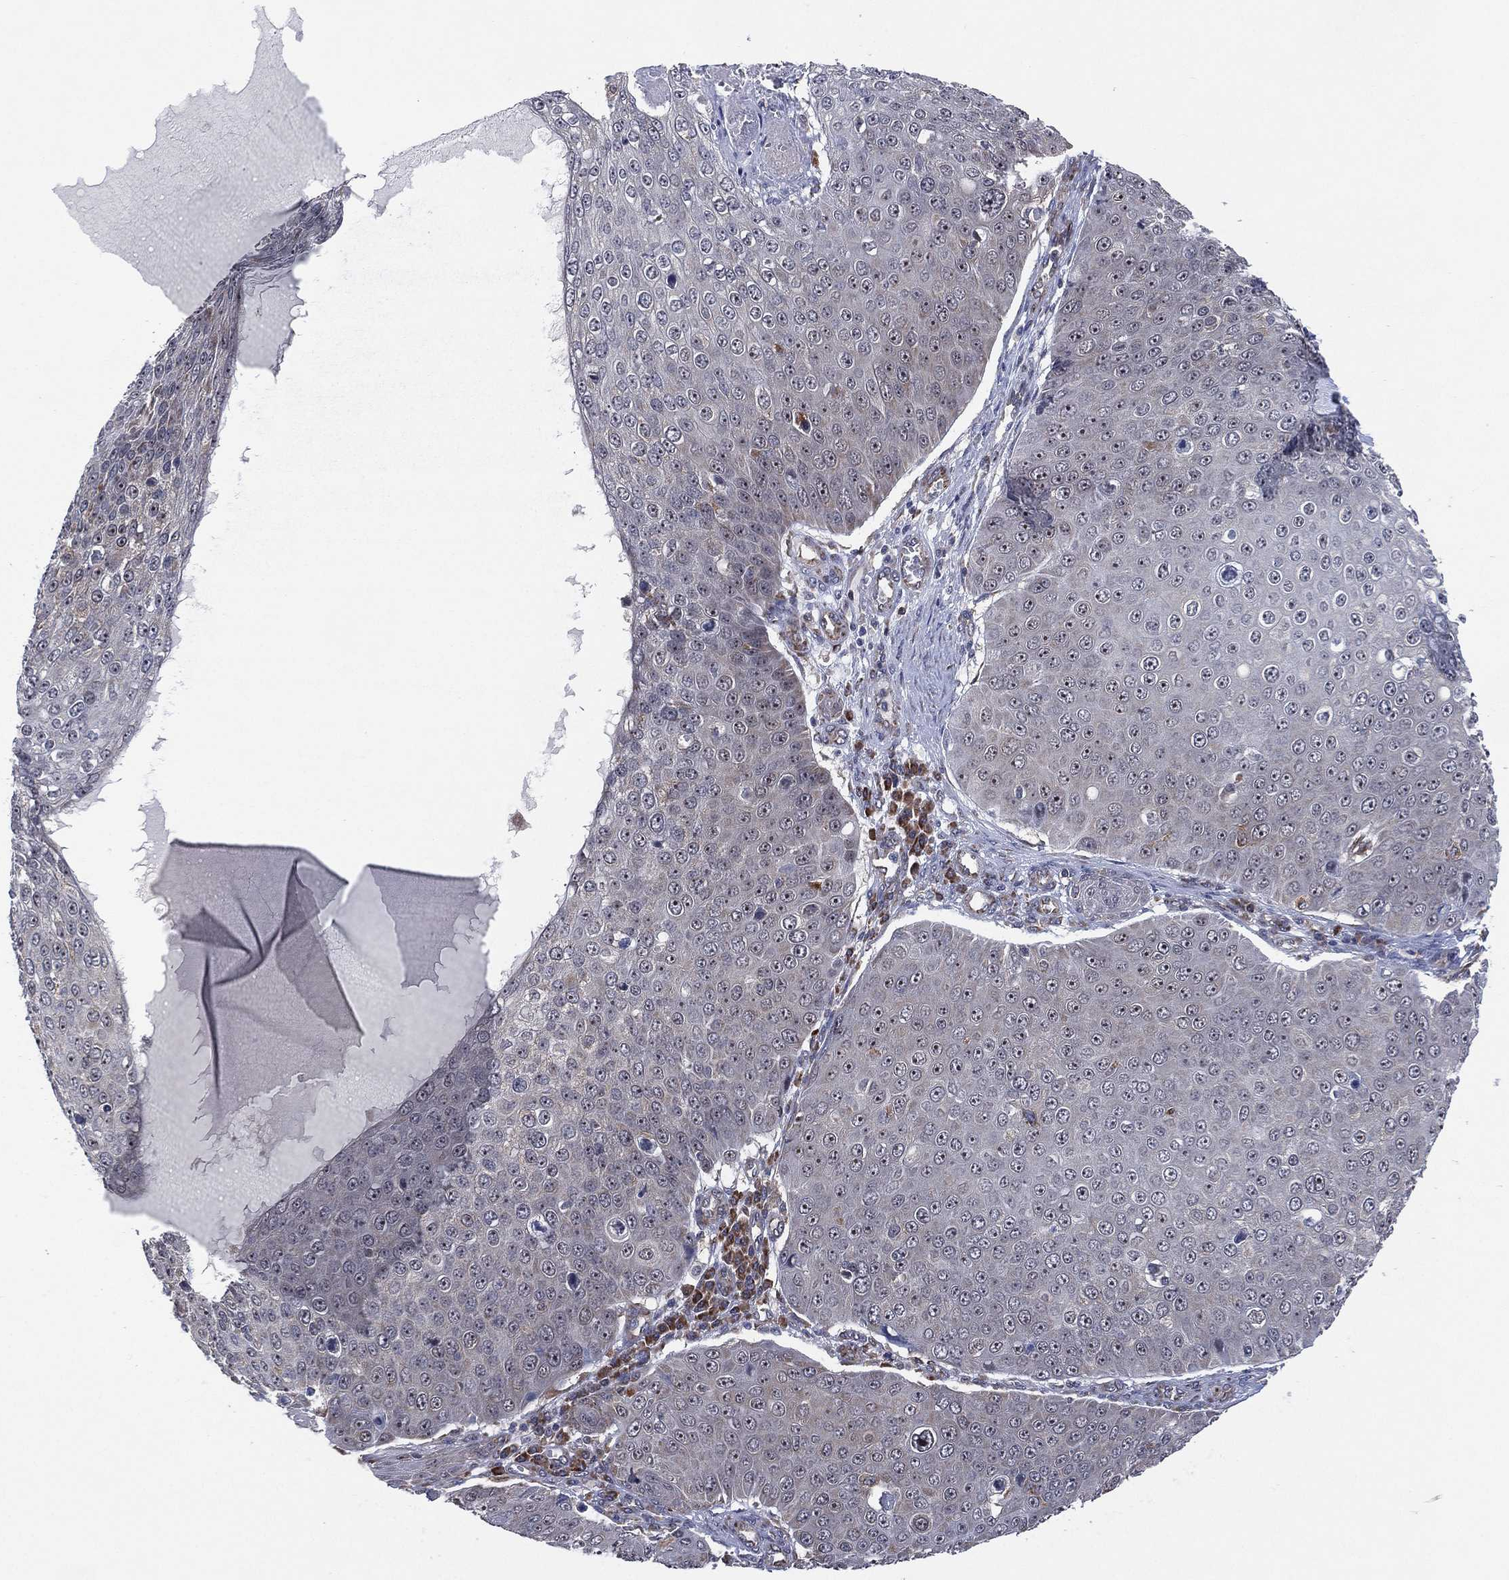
{"staining": {"intensity": "moderate", "quantity": "<25%", "location": "nuclear"}, "tissue": "skin cancer", "cell_type": "Tumor cells", "image_type": "cancer", "snomed": [{"axis": "morphology", "description": "Squamous cell carcinoma, NOS"}, {"axis": "topography", "description": "Skin"}], "caption": "Skin cancer was stained to show a protein in brown. There is low levels of moderate nuclear expression in approximately <25% of tumor cells. (Stains: DAB (3,3'-diaminobenzidine) in brown, nuclei in blue, Microscopy: brightfield microscopy at high magnification).", "gene": "FAM104A", "patient": {"sex": "male", "age": 71}}